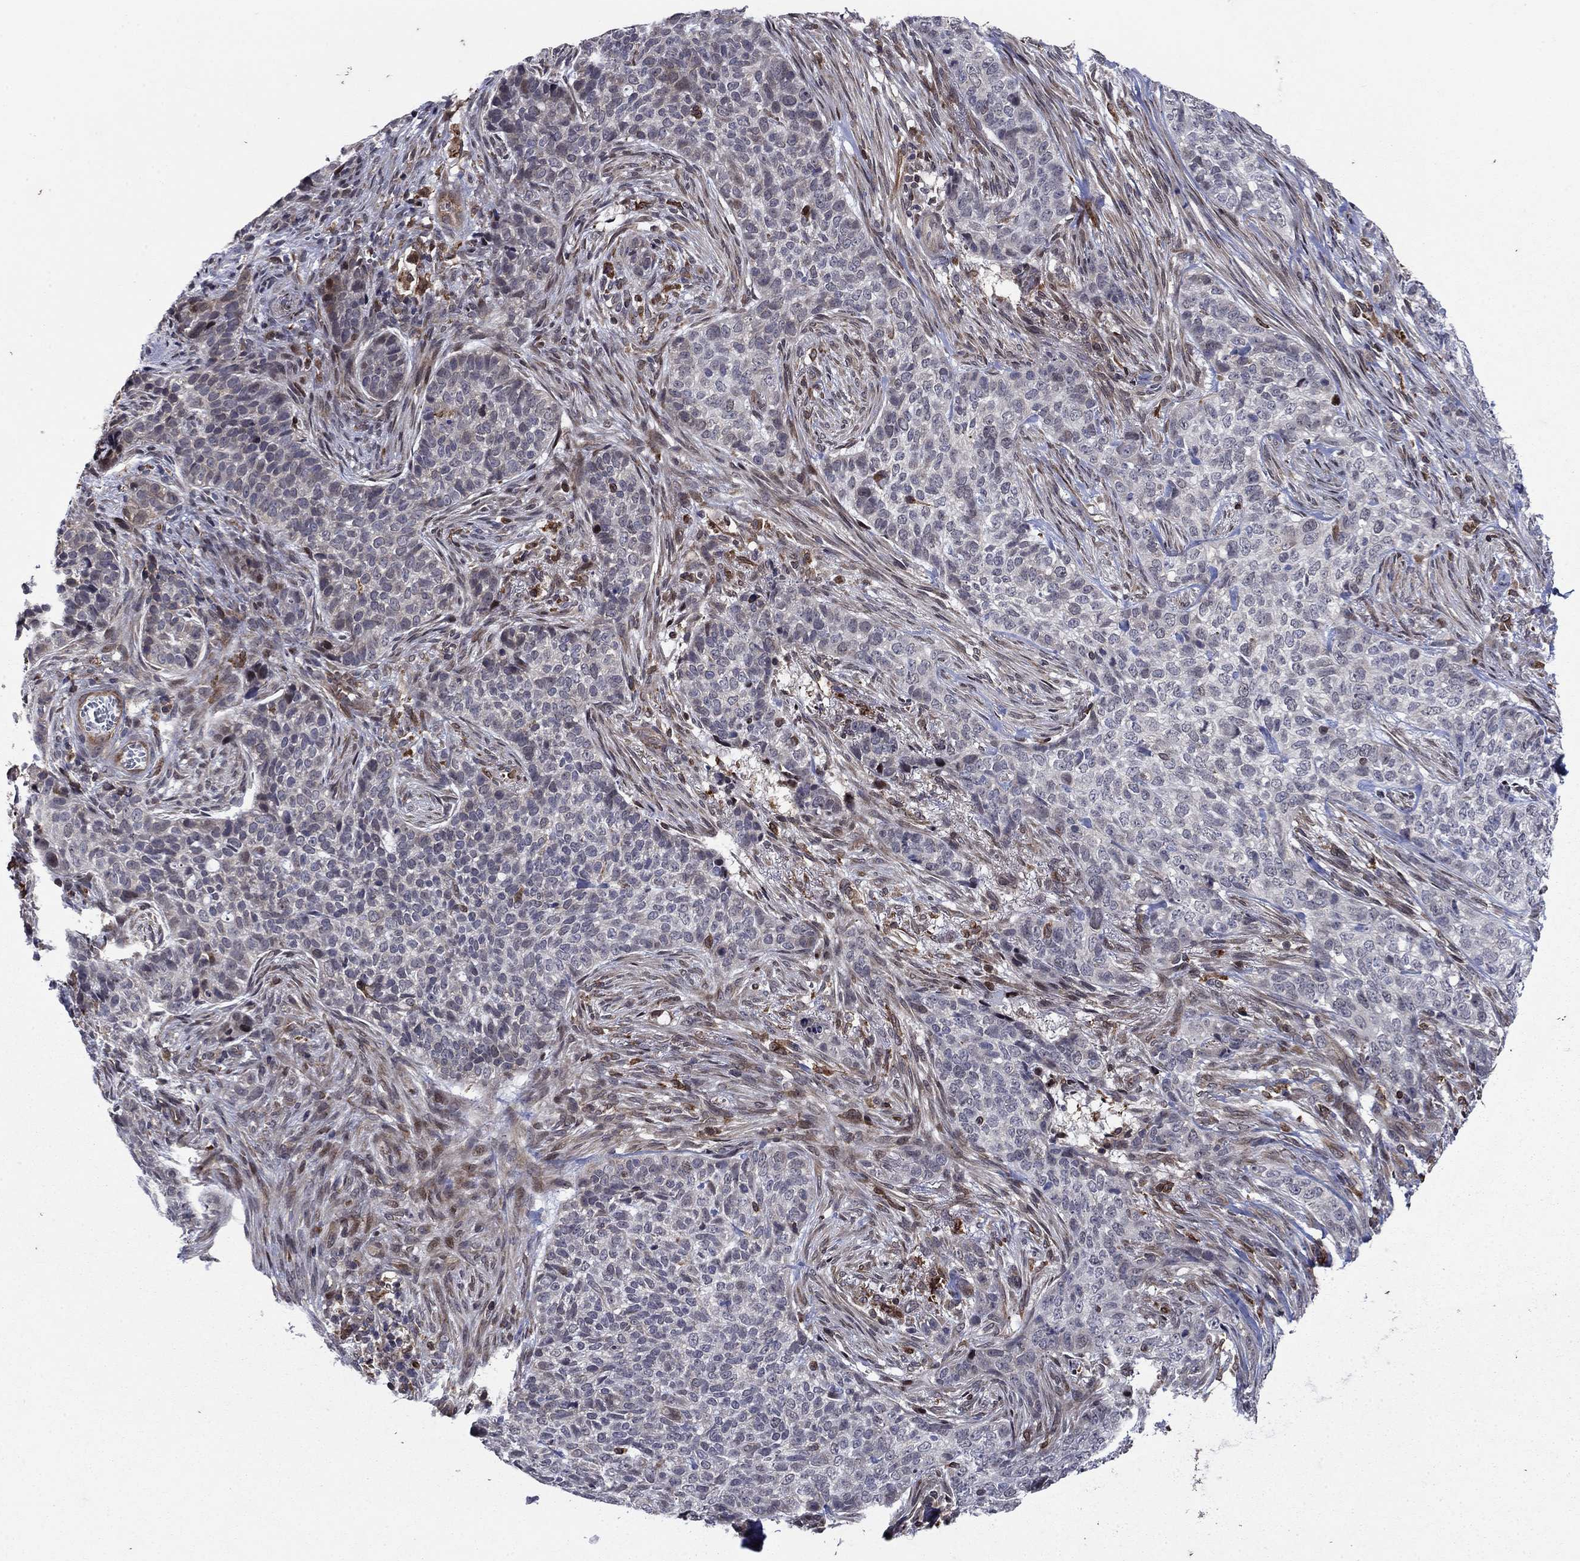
{"staining": {"intensity": "weak", "quantity": "<25%", "location": "cytoplasmic/membranous"}, "tissue": "skin cancer", "cell_type": "Tumor cells", "image_type": "cancer", "snomed": [{"axis": "morphology", "description": "Basal cell carcinoma"}, {"axis": "topography", "description": "Skin"}], "caption": "High magnification brightfield microscopy of basal cell carcinoma (skin) stained with DAB (brown) and counterstained with hematoxylin (blue): tumor cells show no significant positivity. (DAB (3,3'-diaminobenzidine) IHC visualized using brightfield microscopy, high magnification).", "gene": "DHRS7", "patient": {"sex": "female", "age": 69}}